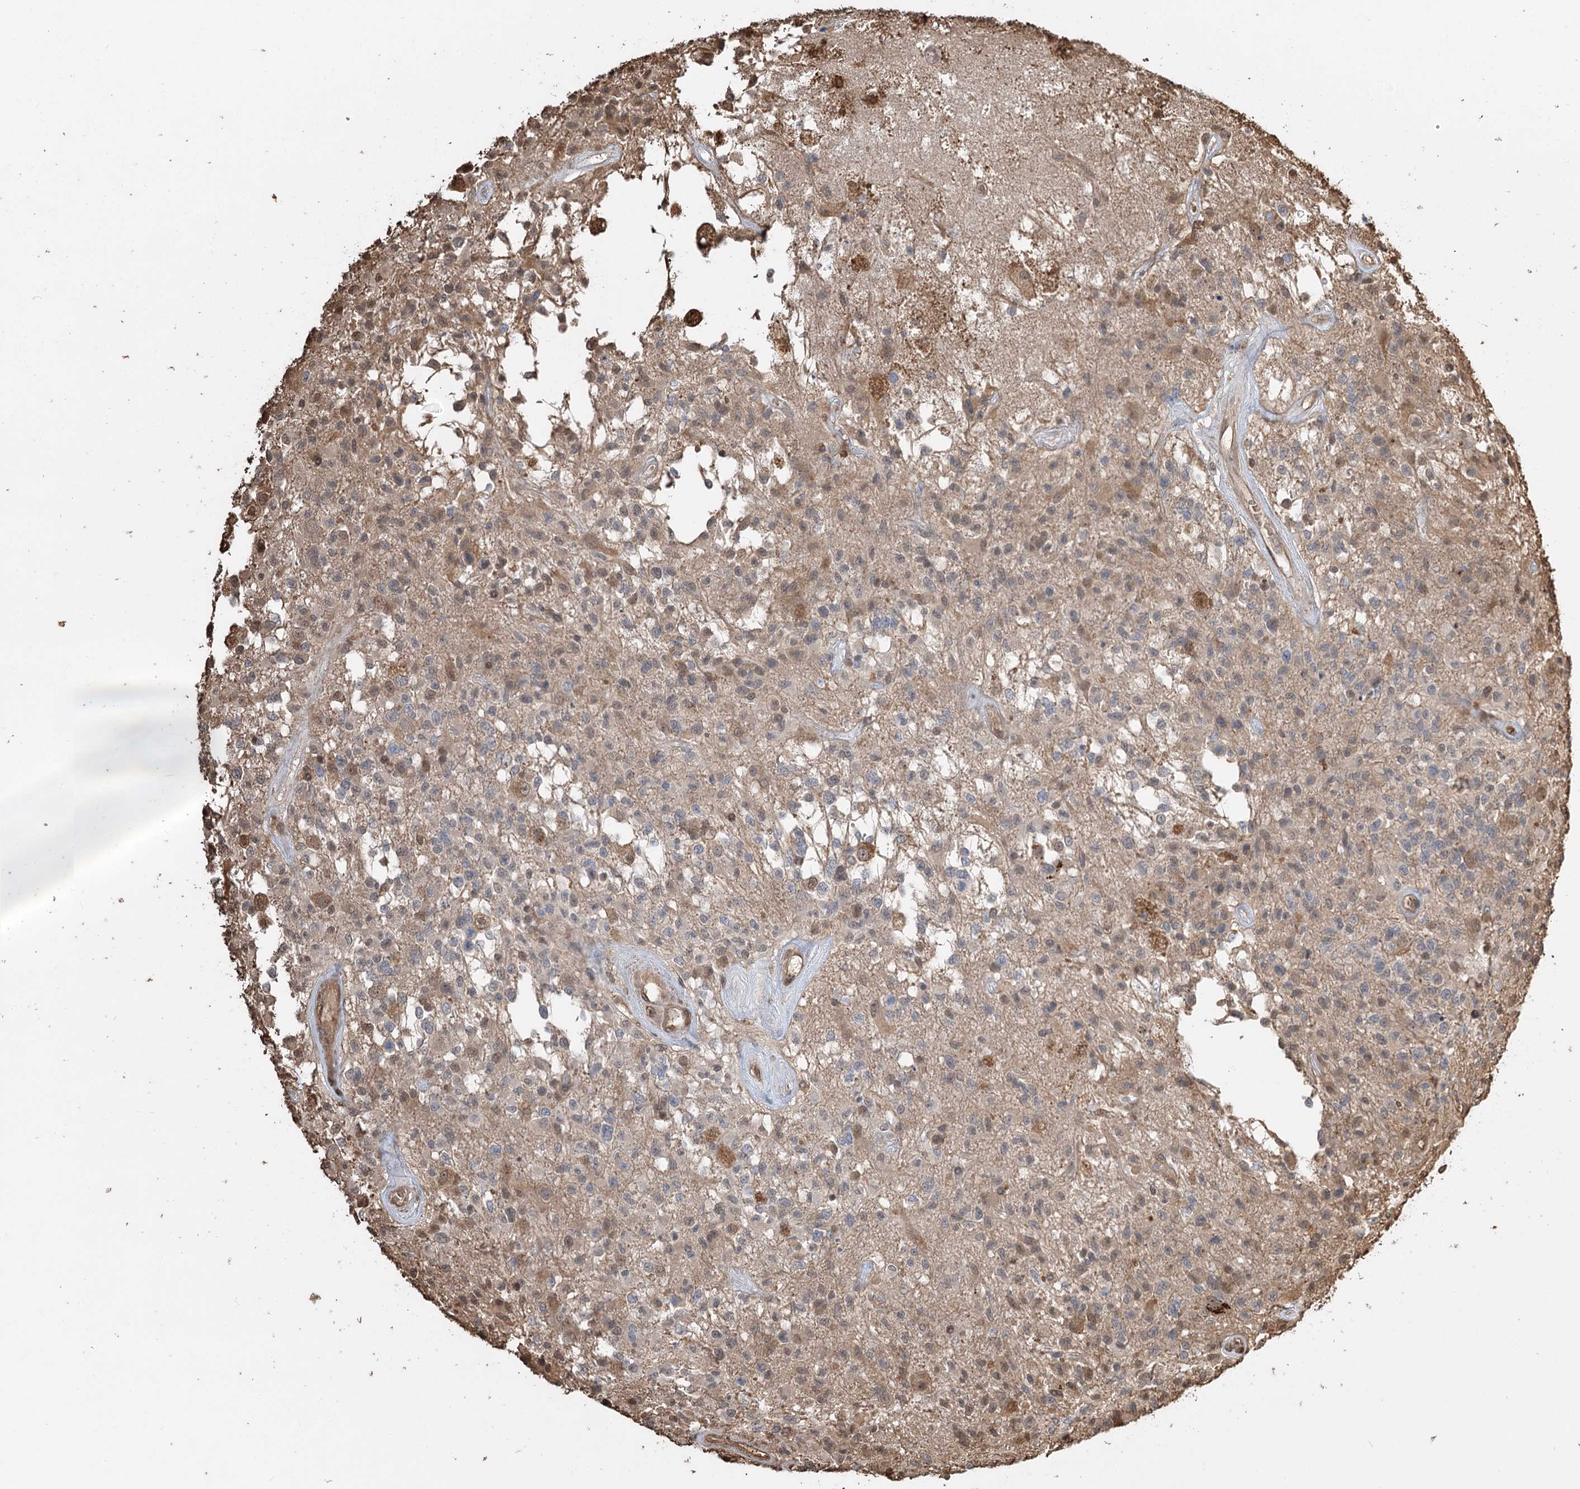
{"staining": {"intensity": "negative", "quantity": "none", "location": "none"}, "tissue": "glioma", "cell_type": "Tumor cells", "image_type": "cancer", "snomed": [{"axis": "morphology", "description": "Glioma, malignant, High grade"}, {"axis": "morphology", "description": "Glioblastoma, NOS"}, {"axis": "topography", "description": "Brain"}], "caption": "IHC histopathology image of glioblastoma stained for a protein (brown), which shows no staining in tumor cells.", "gene": "PLCH1", "patient": {"sex": "male", "age": 60}}